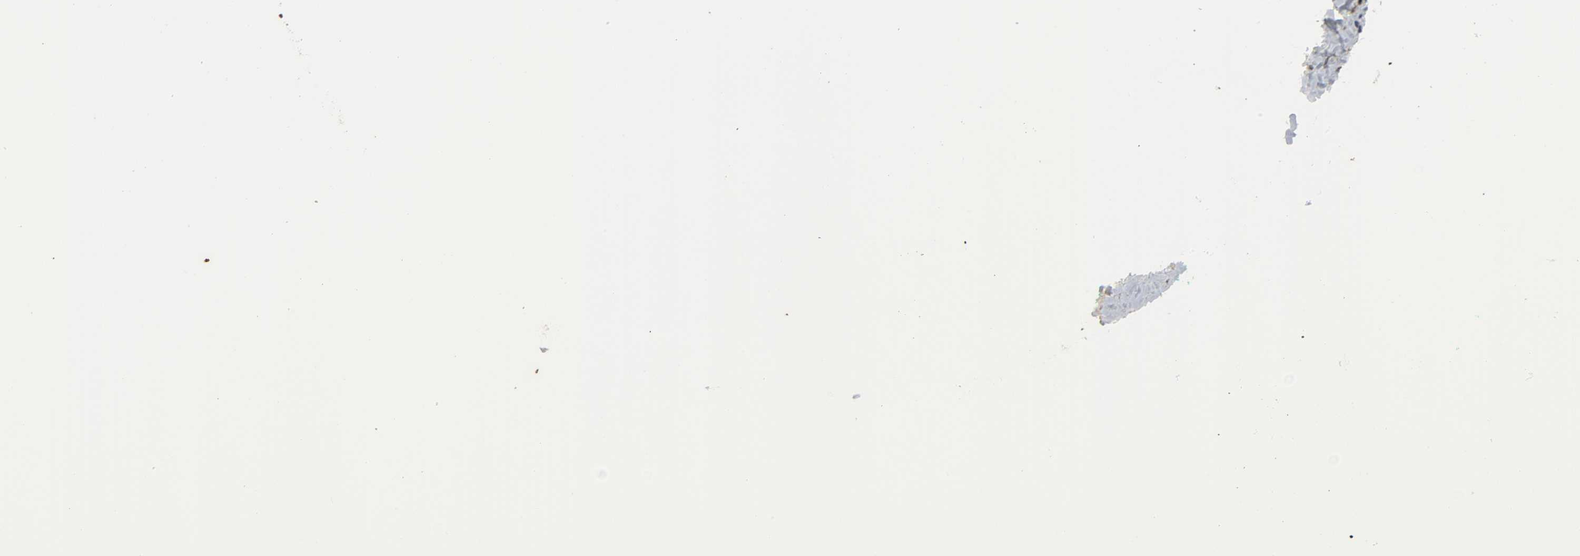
{"staining": {"intensity": "strong", "quantity": ">75%", "location": "nuclear"}, "tissue": "thyroid gland", "cell_type": "Glandular cells", "image_type": "normal", "snomed": [{"axis": "morphology", "description": "Normal tissue, NOS"}, {"axis": "topography", "description": "Thyroid gland"}], "caption": "Immunohistochemical staining of benign human thyroid gland demonstrates strong nuclear protein staining in approximately >75% of glandular cells.", "gene": "CDK9", "patient": {"sex": "female", "age": 75}}